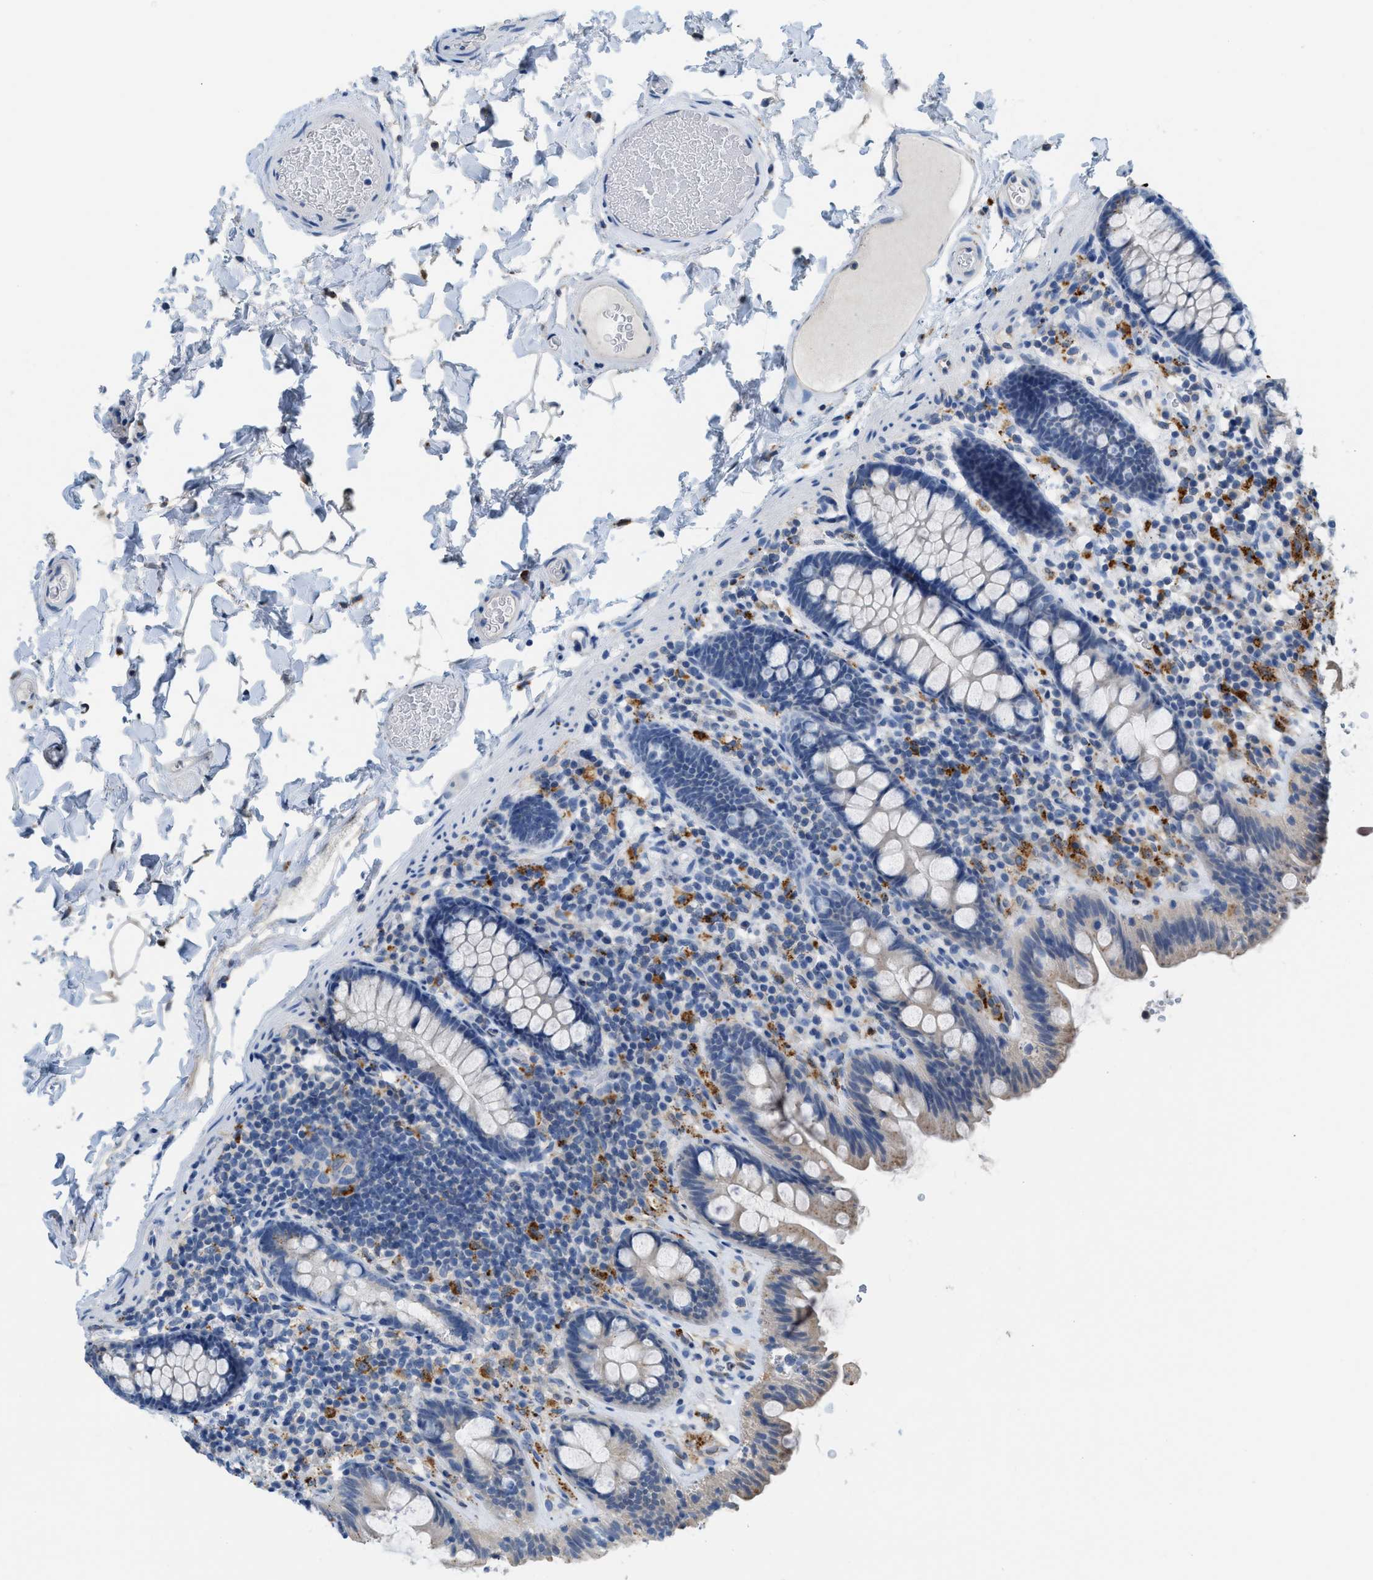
{"staining": {"intensity": "weak", "quantity": "<25%", "location": "cytoplasmic/membranous,nuclear"}, "tissue": "colon", "cell_type": "Endothelial cells", "image_type": "normal", "snomed": [{"axis": "morphology", "description": "Normal tissue, NOS"}, {"axis": "topography", "description": "Colon"}], "caption": "Immunohistochemical staining of unremarkable human colon displays no significant staining in endothelial cells. (Brightfield microscopy of DAB IHC at high magnification).", "gene": "CSTB", "patient": {"sex": "female", "age": 80}}